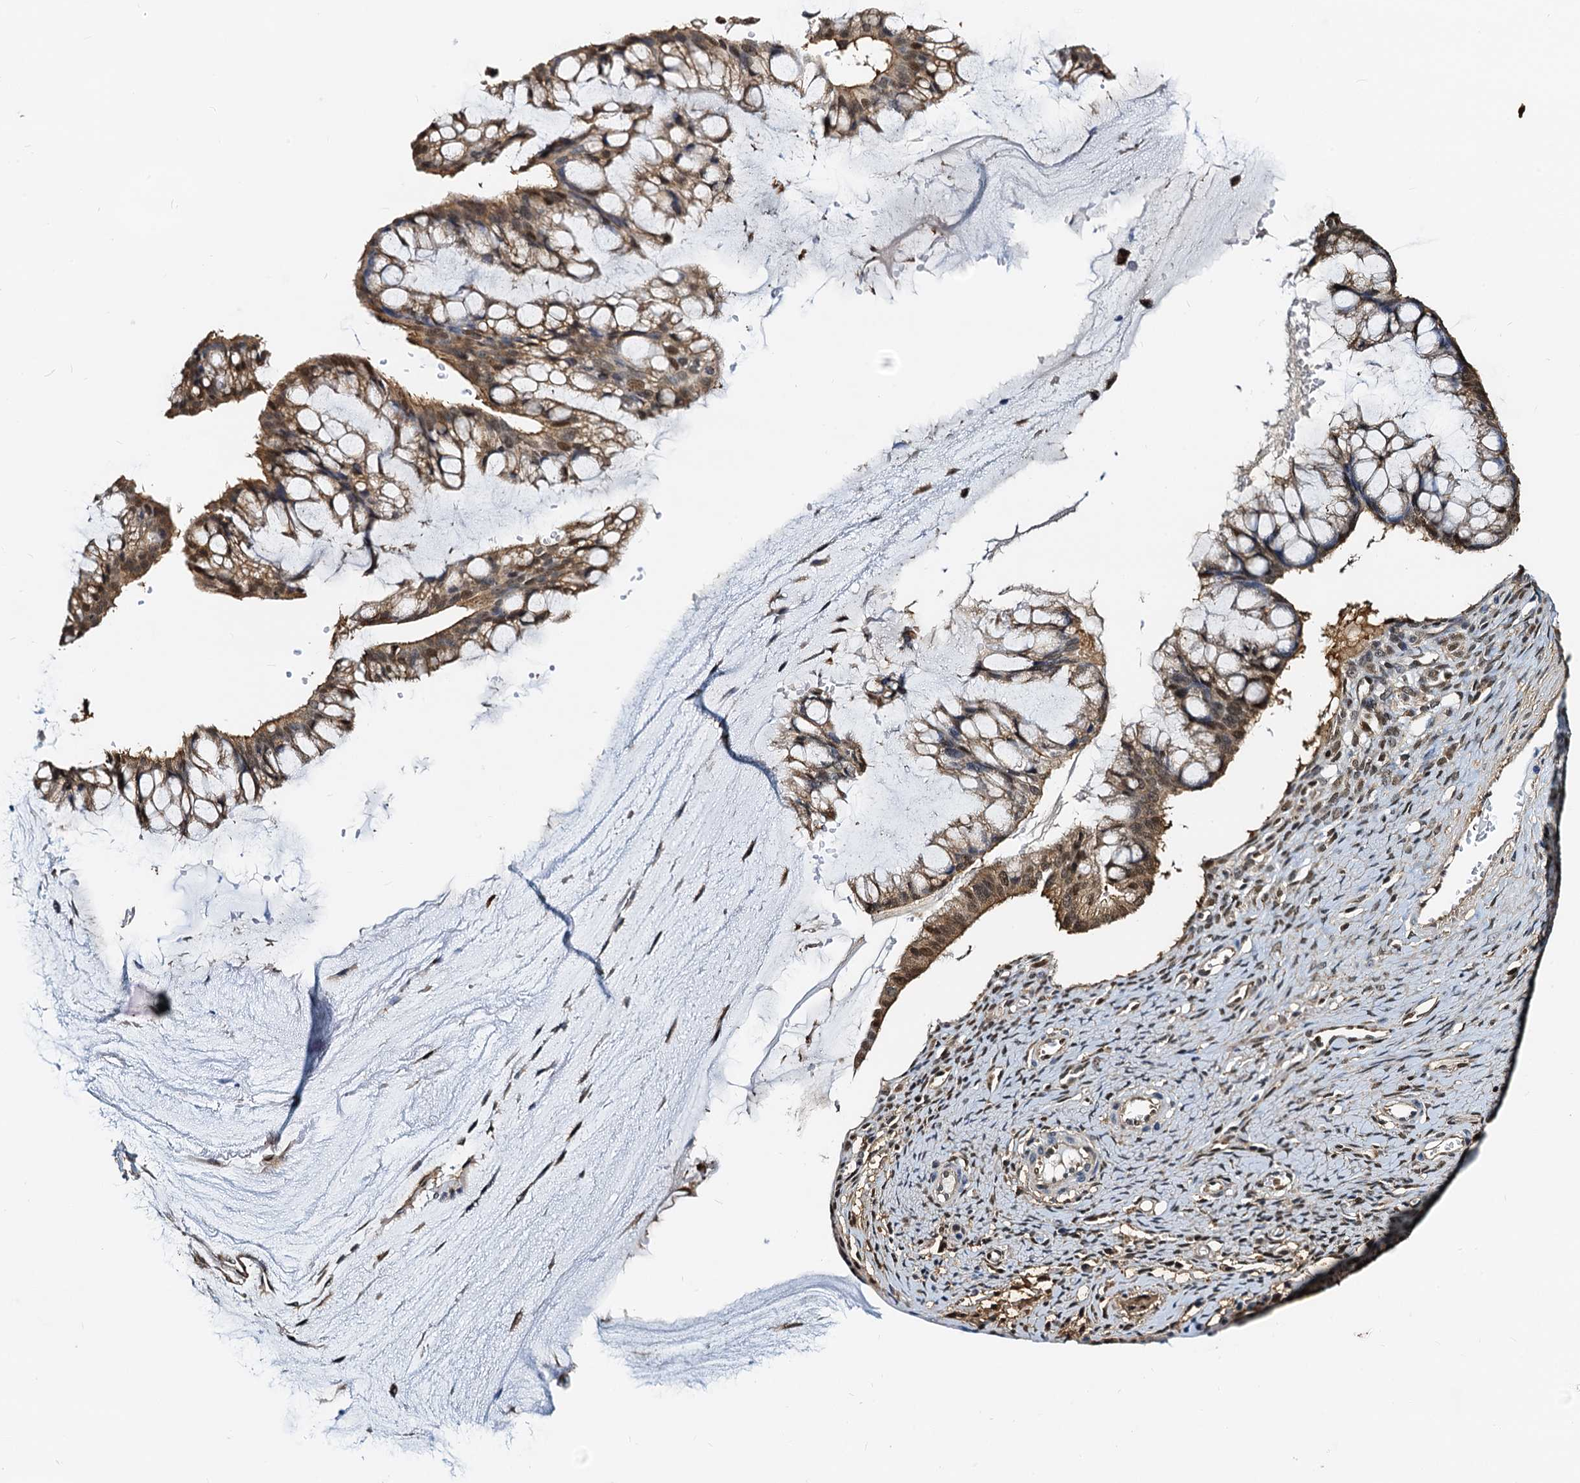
{"staining": {"intensity": "moderate", "quantity": "25%-75%", "location": "cytoplasmic/membranous,nuclear"}, "tissue": "ovarian cancer", "cell_type": "Tumor cells", "image_type": "cancer", "snomed": [{"axis": "morphology", "description": "Cystadenocarcinoma, mucinous, NOS"}, {"axis": "topography", "description": "Ovary"}], "caption": "Protein expression analysis of human mucinous cystadenocarcinoma (ovarian) reveals moderate cytoplasmic/membranous and nuclear expression in about 25%-75% of tumor cells. The staining was performed using DAB, with brown indicating positive protein expression. Nuclei are stained blue with hematoxylin.", "gene": "PTGES3", "patient": {"sex": "female", "age": 73}}